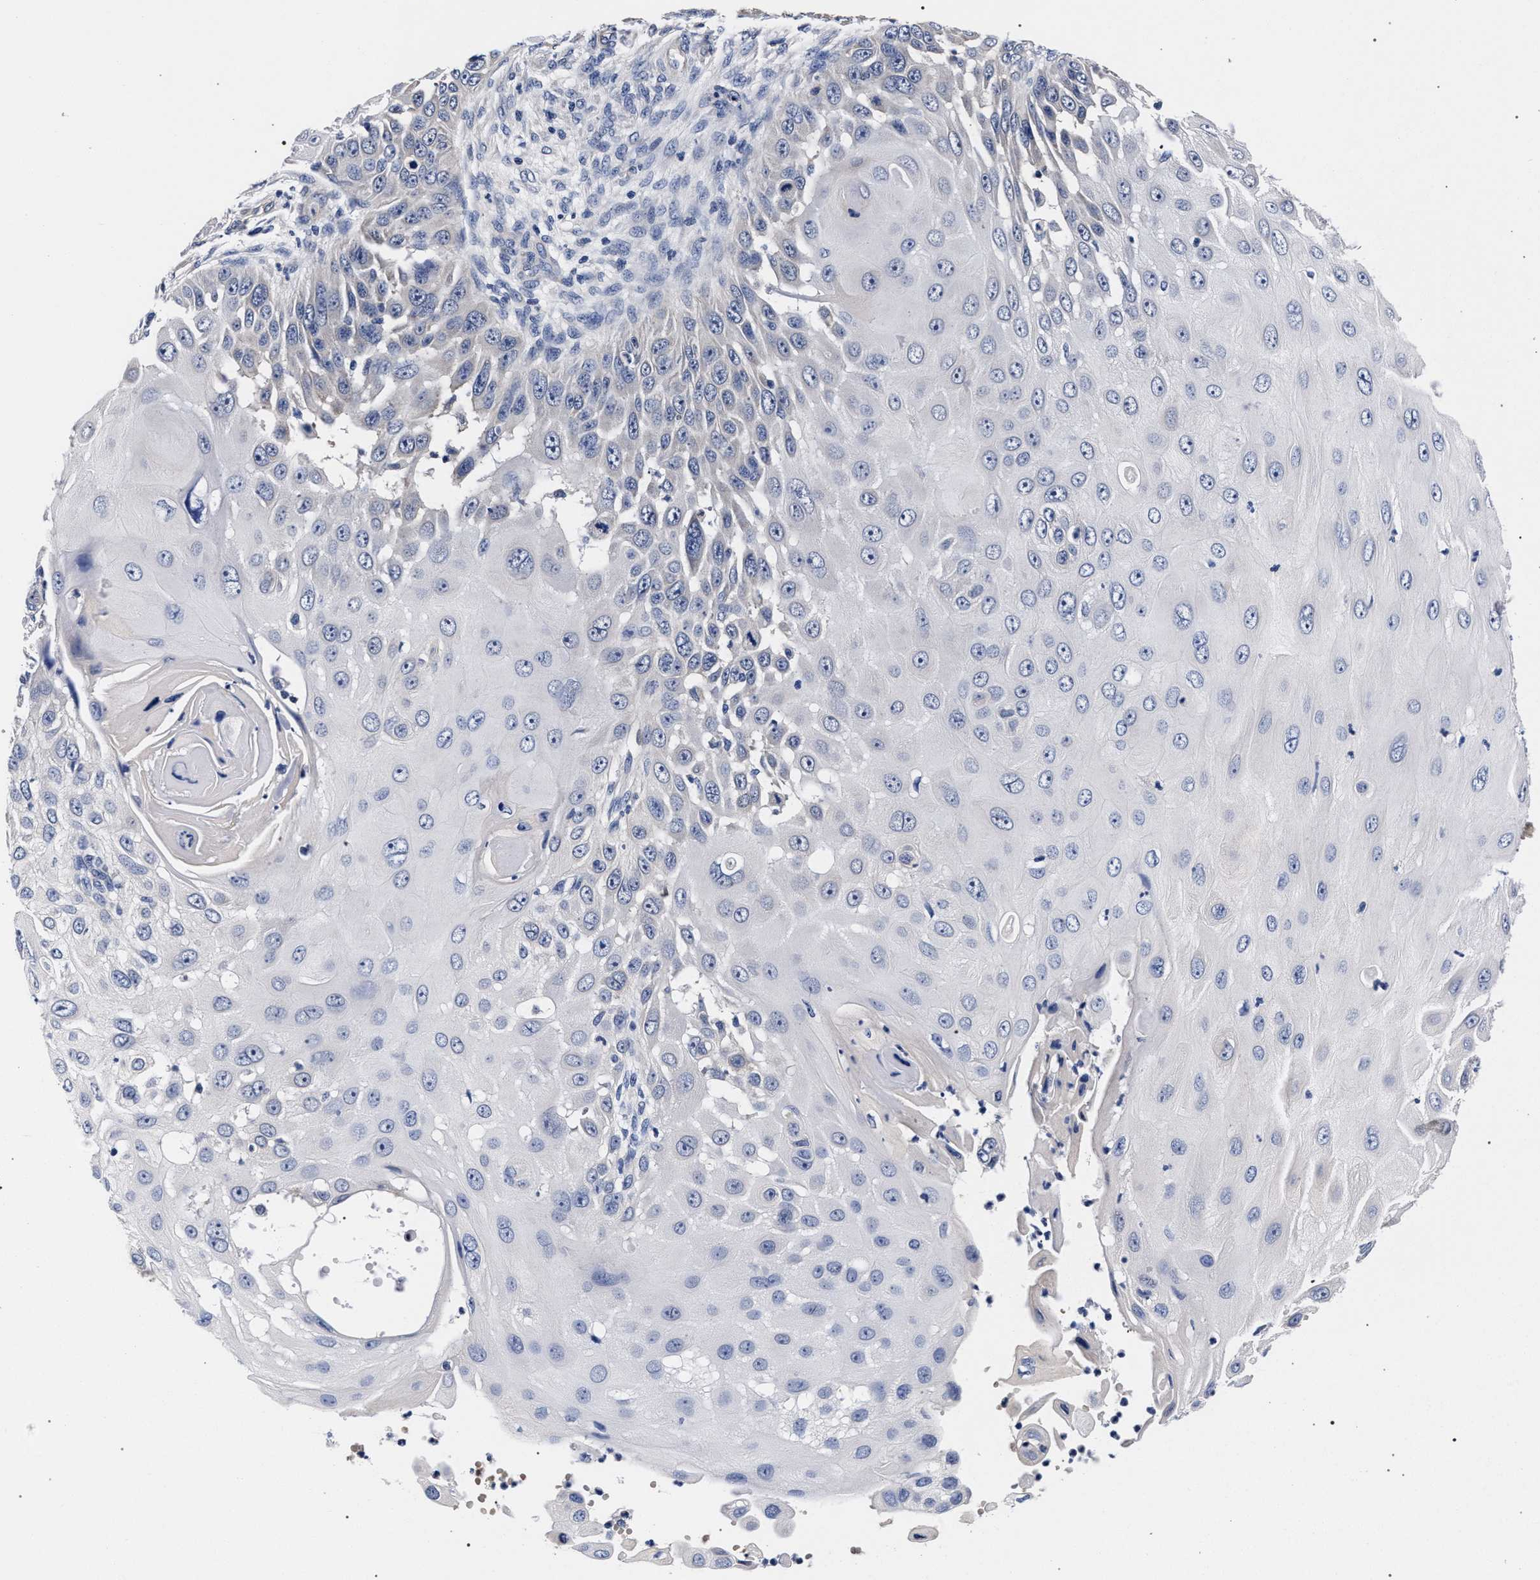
{"staining": {"intensity": "negative", "quantity": "none", "location": "none"}, "tissue": "skin cancer", "cell_type": "Tumor cells", "image_type": "cancer", "snomed": [{"axis": "morphology", "description": "Squamous cell carcinoma, NOS"}, {"axis": "topography", "description": "Skin"}], "caption": "Immunohistochemistry micrograph of human skin cancer (squamous cell carcinoma) stained for a protein (brown), which shows no expression in tumor cells. (DAB (3,3'-diaminobenzidine) immunohistochemistry with hematoxylin counter stain).", "gene": "RBM33", "patient": {"sex": "female", "age": 44}}